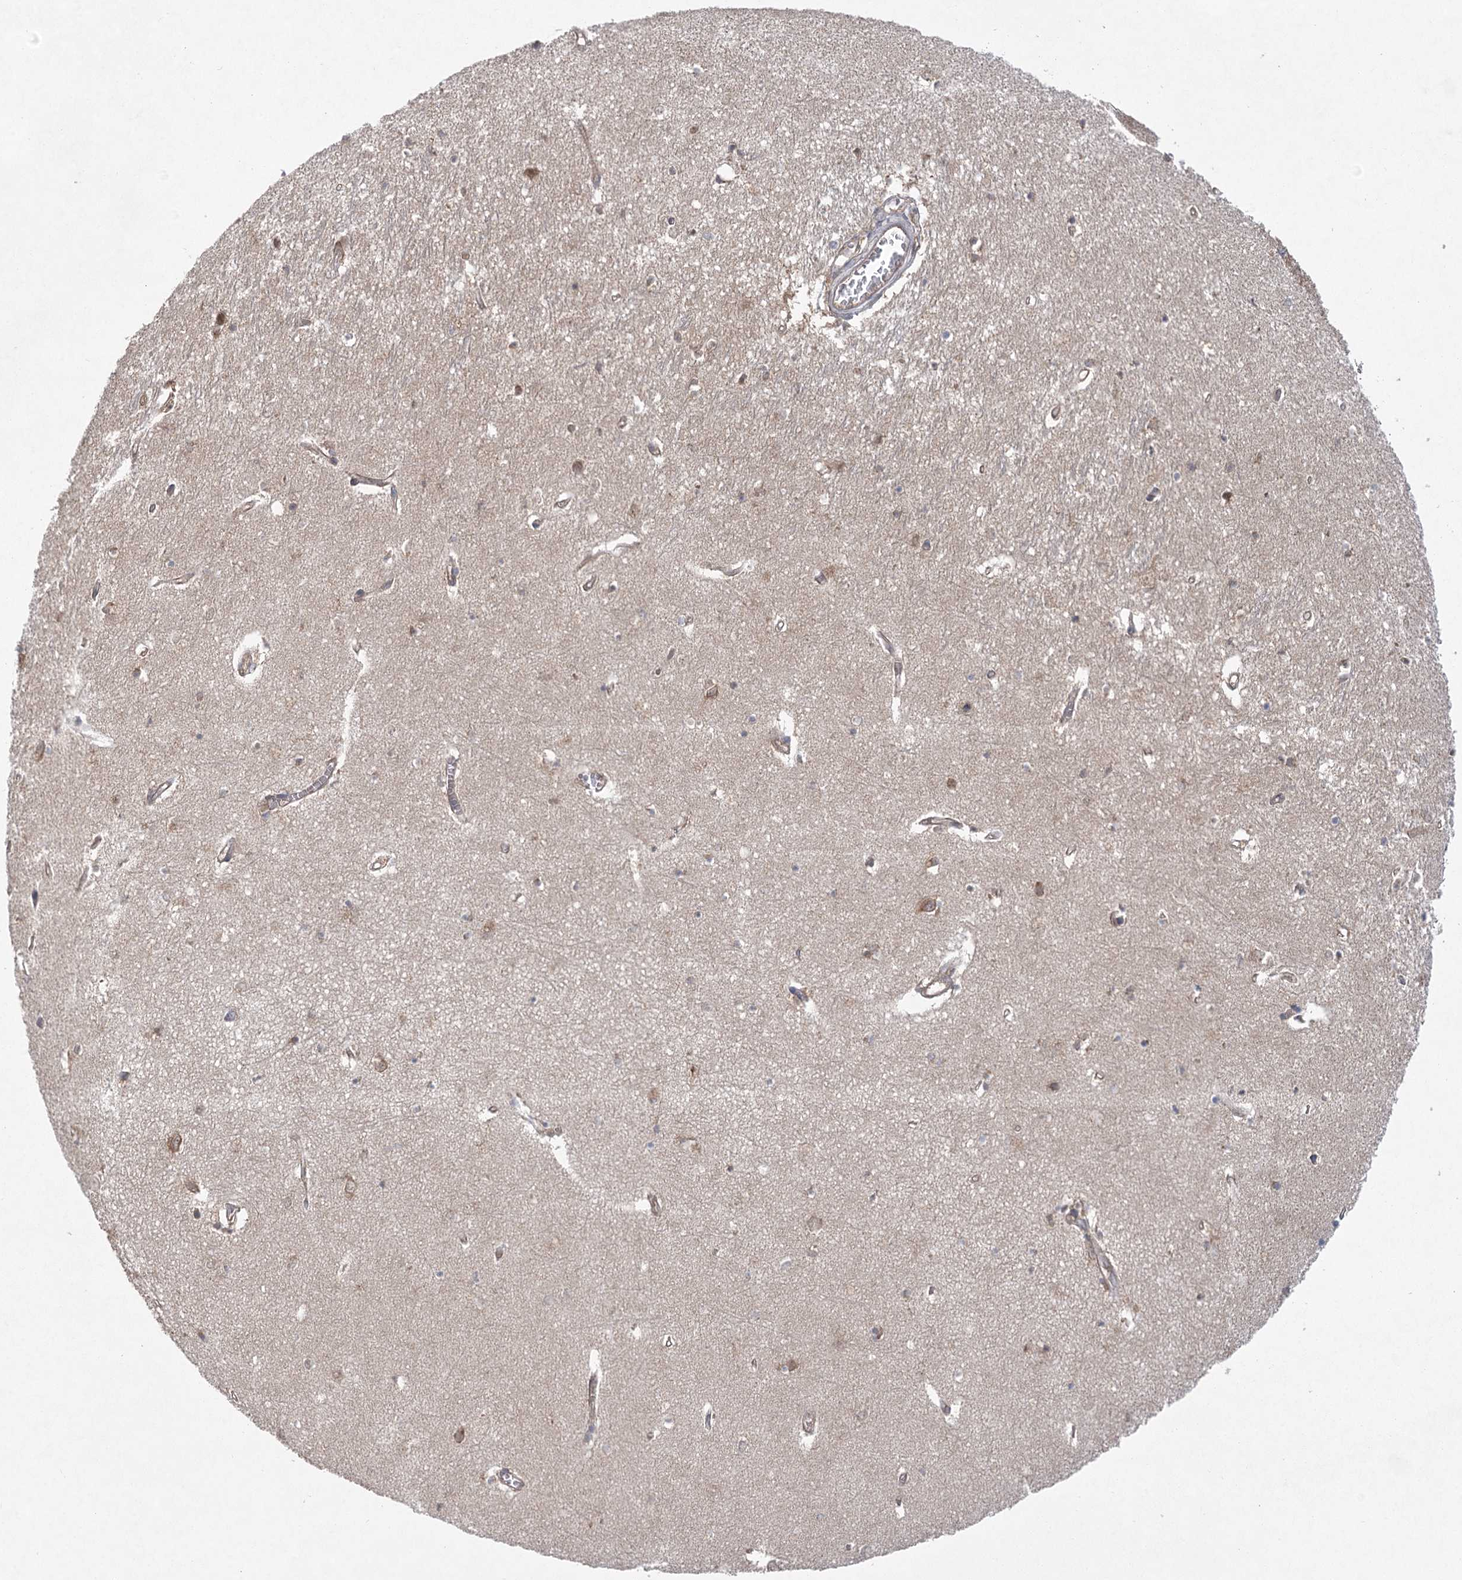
{"staining": {"intensity": "weak", "quantity": "<25%", "location": "cytoplasmic/membranous"}, "tissue": "hippocampus", "cell_type": "Glial cells", "image_type": "normal", "snomed": [{"axis": "morphology", "description": "Normal tissue, NOS"}, {"axis": "topography", "description": "Hippocampus"}], "caption": "DAB (3,3'-diaminobenzidine) immunohistochemical staining of unremarkable hippocampus exhibits no significant staining in glial cells. (DAB (3,3'-diaminobenzidine) IHC with hematoxylin counter stain).", "gene": "EIF3A", "patient": {"sex": "female", "age": 64}}